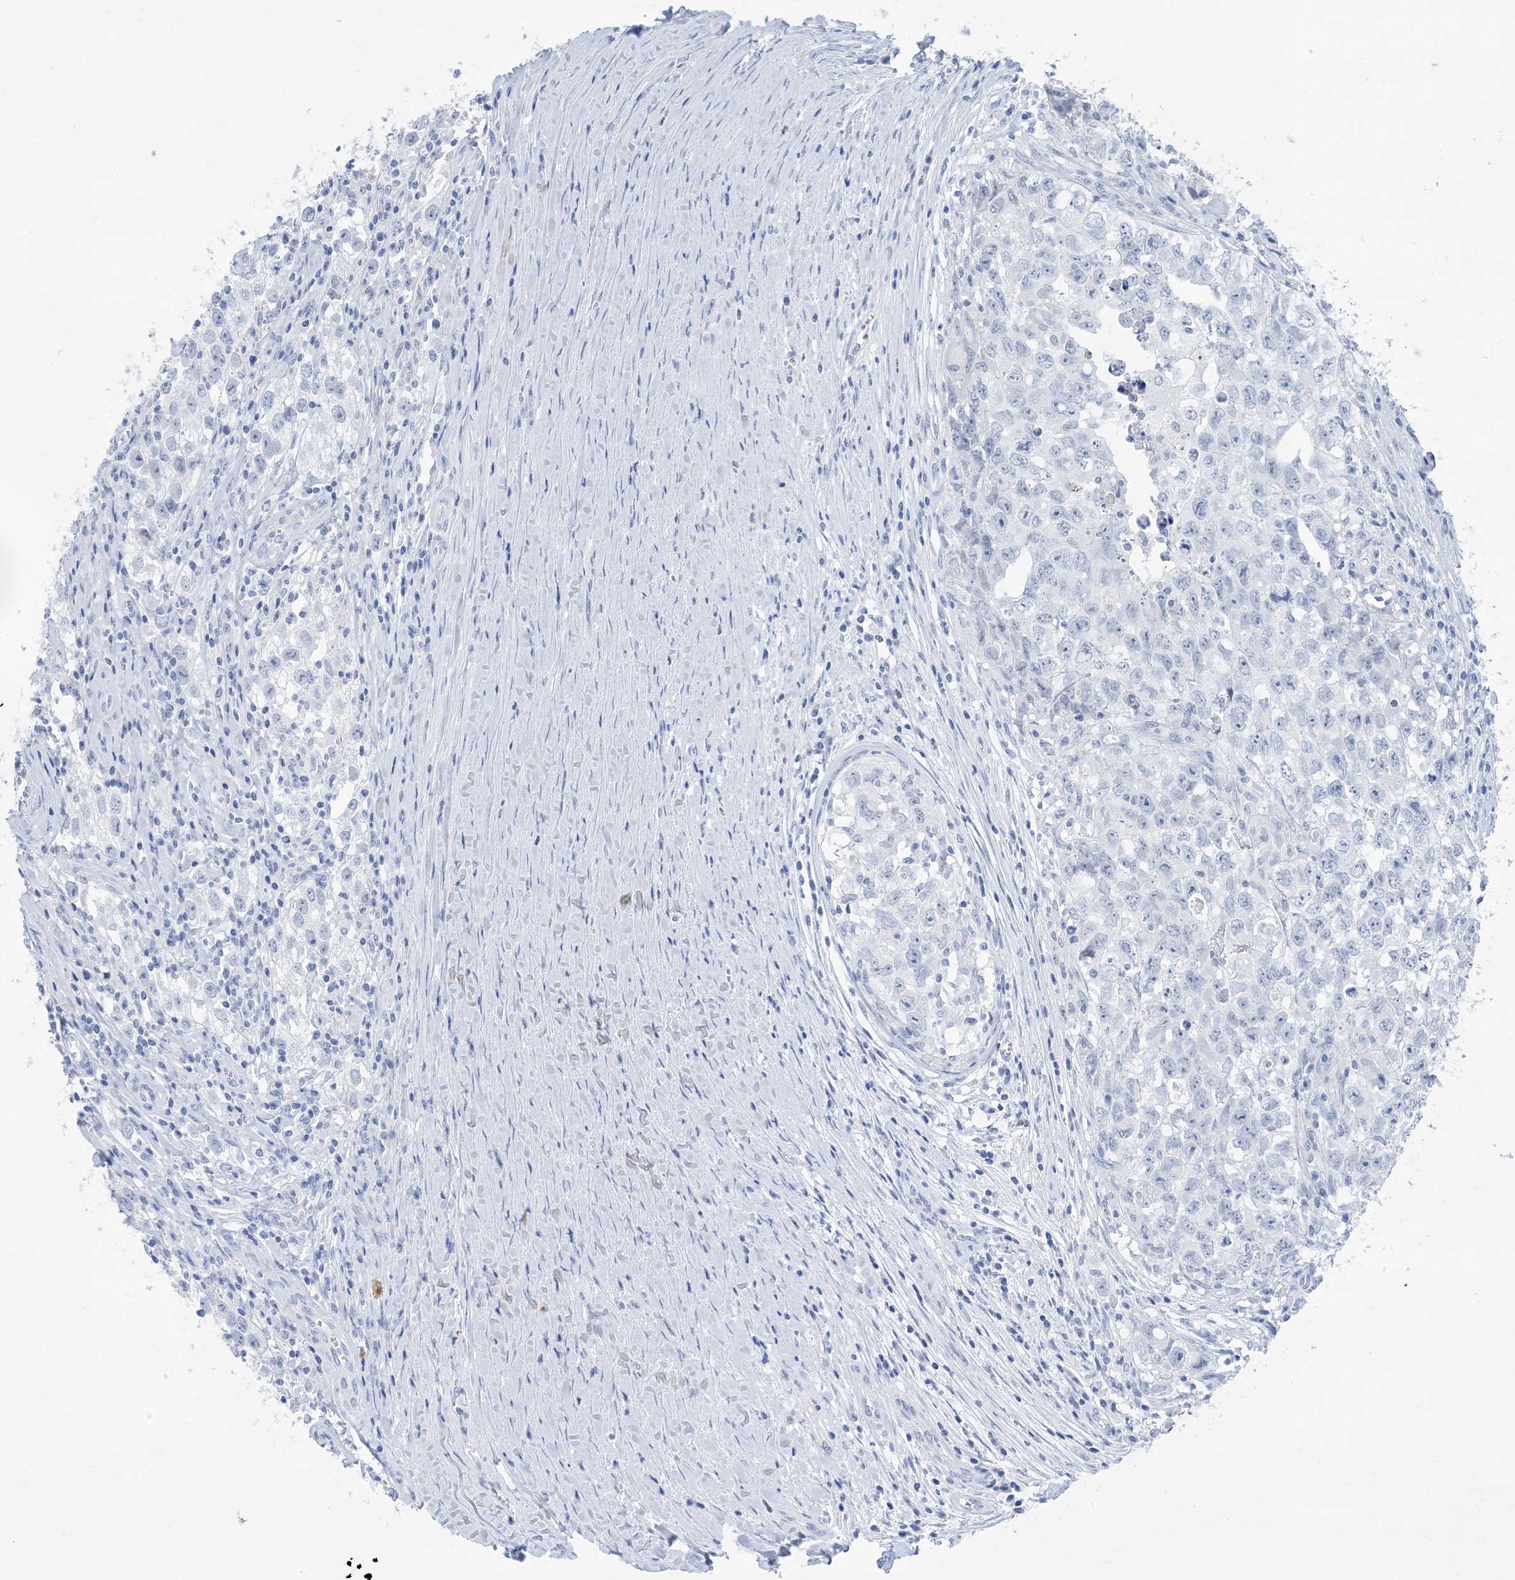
{"staining": {"intensity": "negative", "quantity": "none", "location": "none"}, "tissue": "testis cancer", "cell_type": "Tumor cells", "image_type": "cancer", "snomed": [{"axis": "morphology", "description": "Seminoma, NOS"}, {"axis": "morphology", "description": "Carcinoma, Embryonal, NOS"}, {"axis": "topography", "description": "Testis"}], "caption": "This is an immunohistochemistry micrograph of human testis embryonal carcinoma. There is no expression in tumor cells.", "gene": "SH3YL1", "patient": {"sex": "male", "age": 43}}